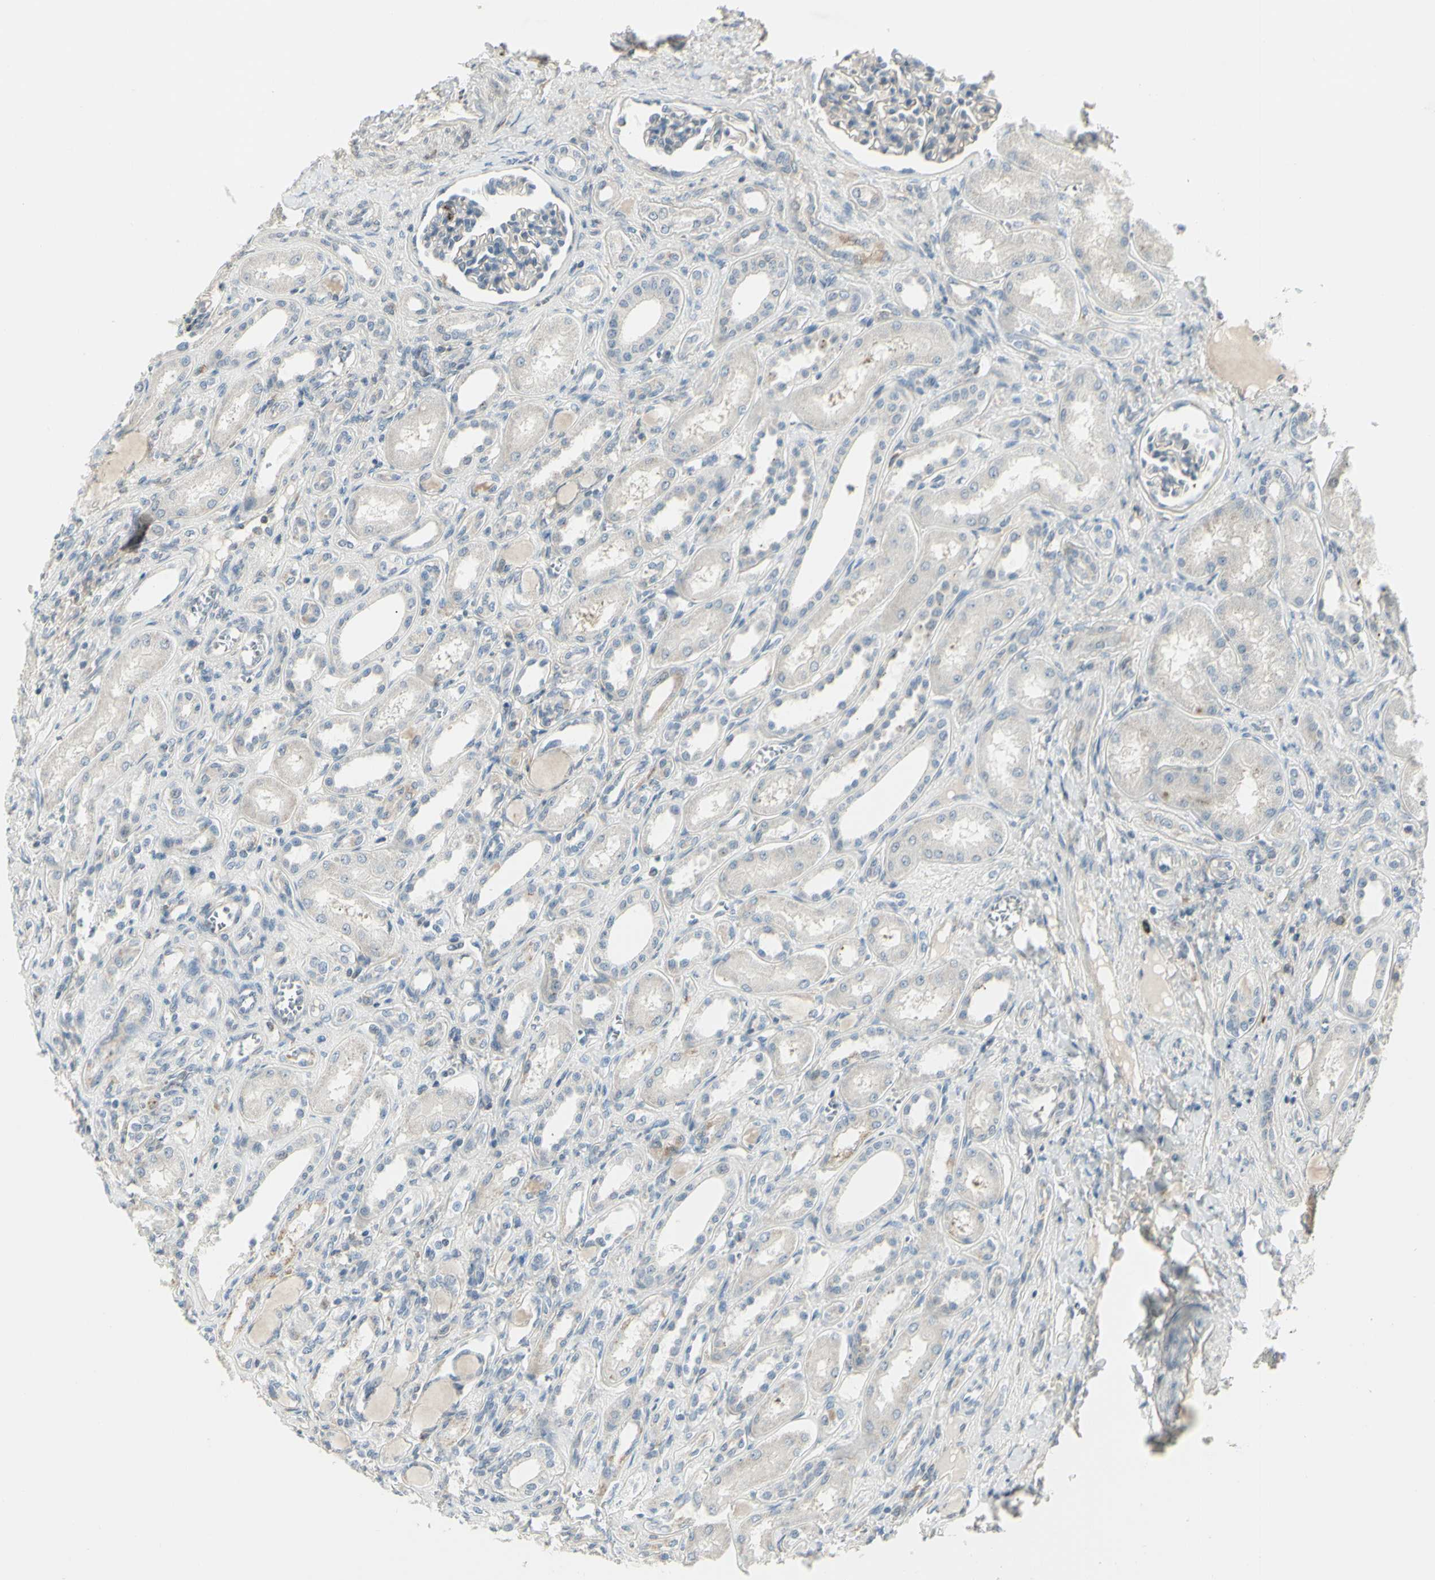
{"staining": {"intensity": "negative", "quantity": "none", "location": "none"}, "tissue": "kidney", "cell_type": "Cells in glomeruli", "image_type": "normal", "snomed": [{"axis": "morphology", "description": "Normal tissue, NOS"}, {"axis": "topography", "description": "Kidney"}], "caption": "DAB immunohistochemical staining of unremarkable human kidney shows no significant expression in cells in glomeruli.", "gene": "CCNB2", "patient": {"sex": "male", "age": 7}}